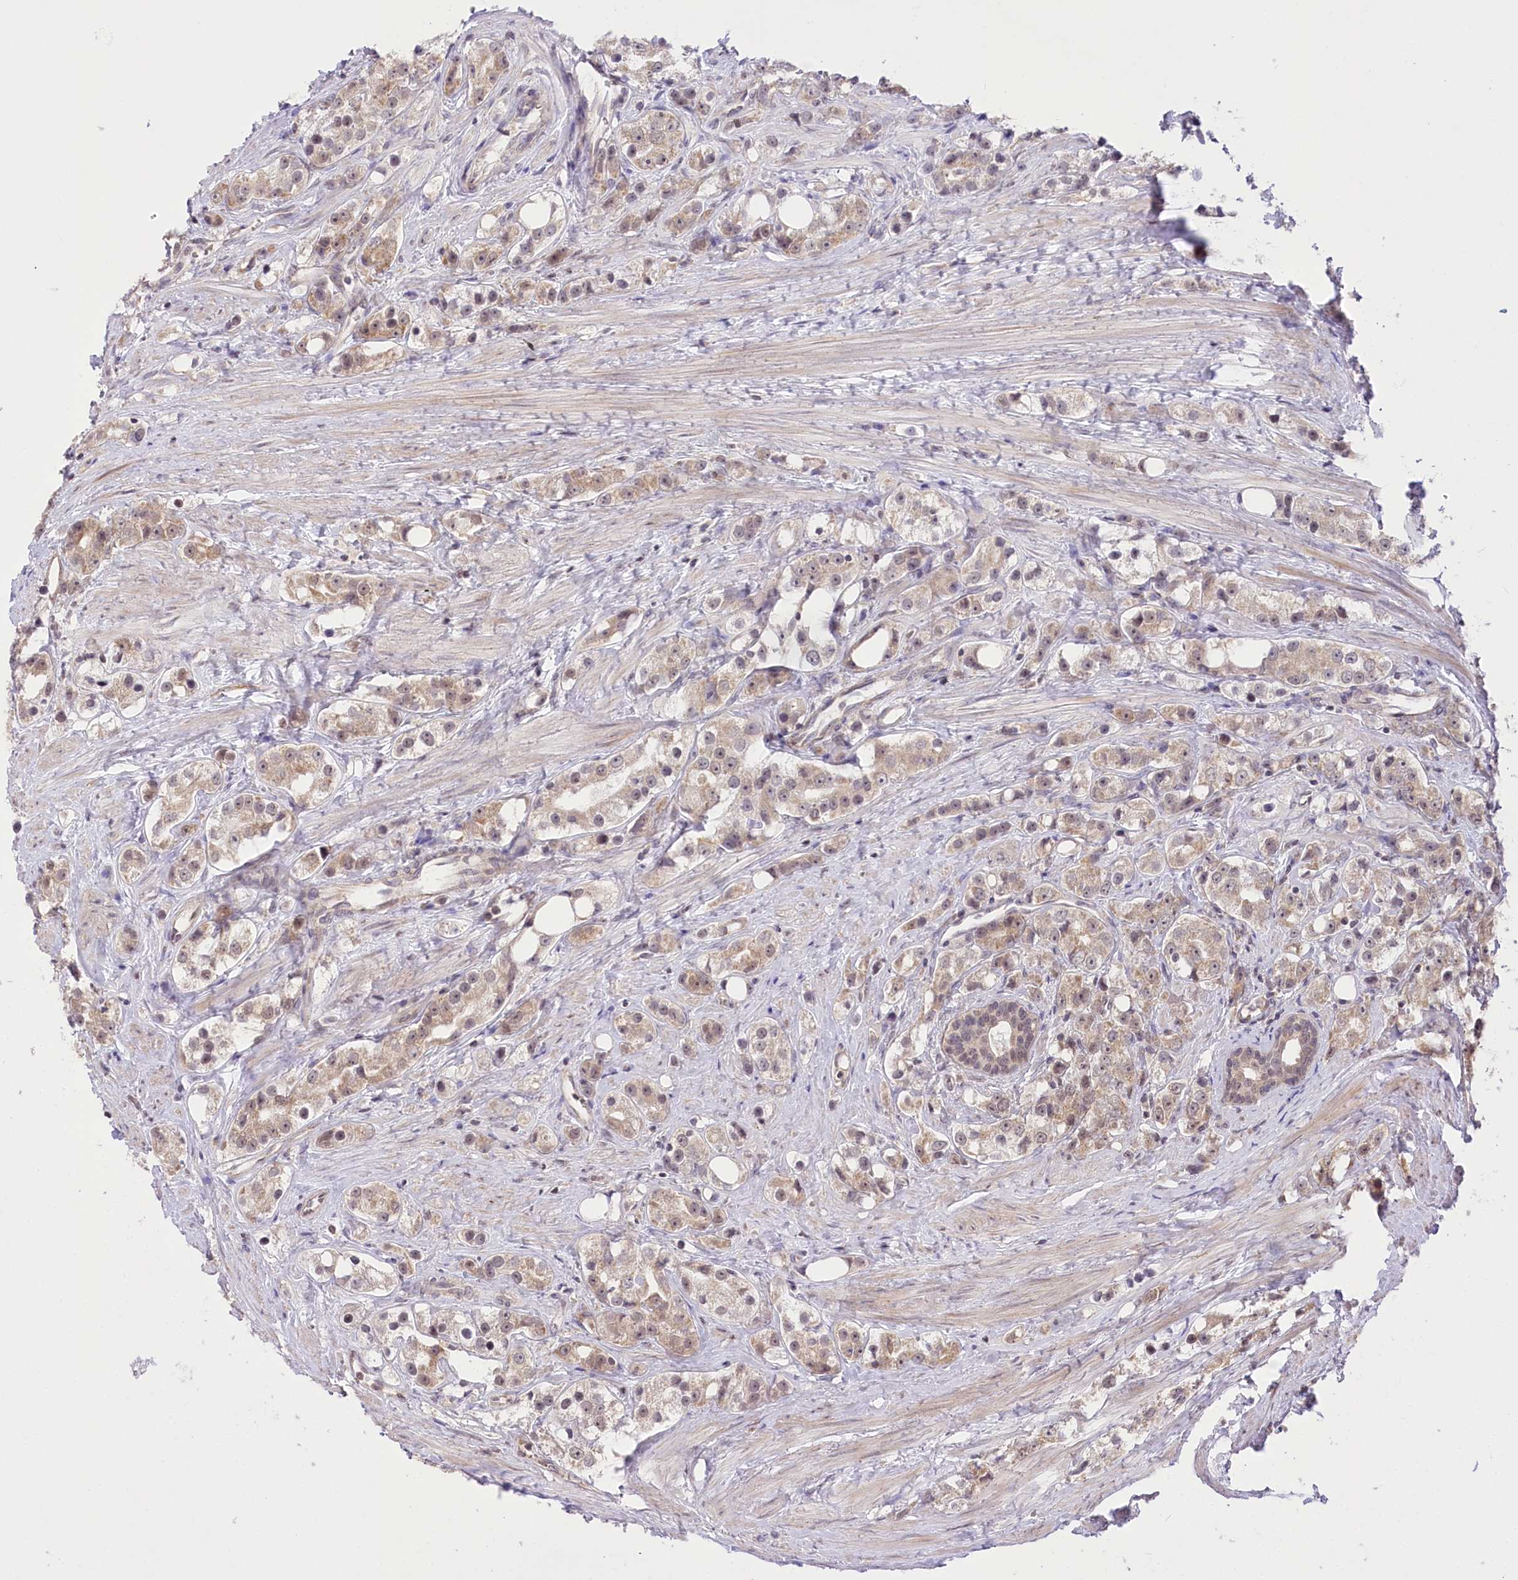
{"staining": {"intensity": "moderate", "quantity": "<25%", "location": "cytoplasmic/membranous"}, "tissue": "prostate cancer", "cell_type": "Tumor cells", "image_type": "cancer", "snomed": [{"axis": "morphology", "description": "Adenocarcinoma, NOS"}, {"axis": "topography", "description": "Prostate"}], "caption": "Immunohistochemistry (IHC) of human prostate adenocarcinoma demonstrates low levels of moderate cytoplasmic/membranous staining in about <25% of tumor cells. (DAB IHC with brightfield microscopy, high magnification).", "gene": "ZMAT2", "patient": {"sex": "male", "age": 79}}